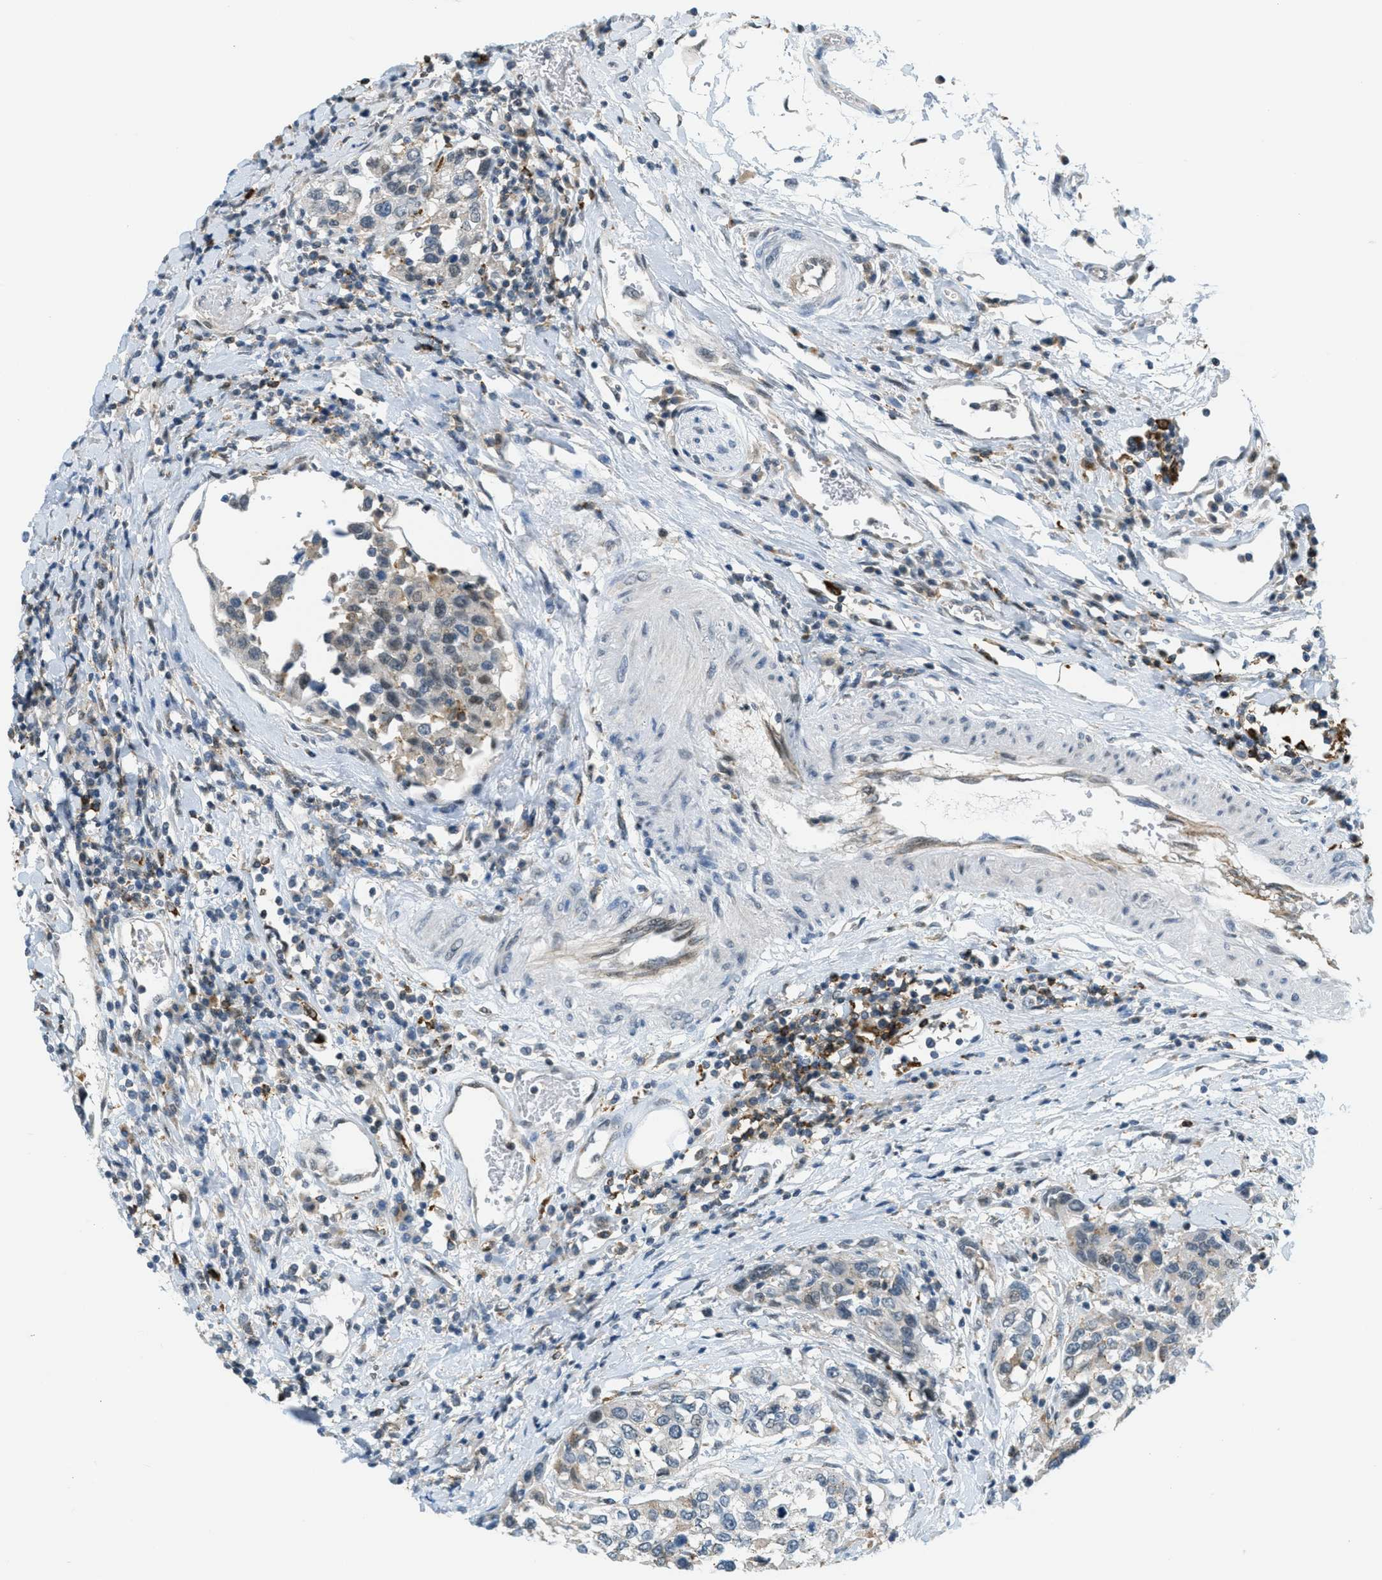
{"staining": {"intensity": "negative", "quantity": "none", "location": "none"}, "tissue": "urothelial cancer", "cell_type": "Tumor cells", "image_type": "cancer", "snomed": [{"axis": "morphology", "description": "Urothelial carcinoma, High grade"}, {"axis": "topography", "description": "Urinary bladder"}], "caption": "IHC of human urothelial carcinoma (high-grade) exhibits no staining in tumor cells.", "gene": "FYN", "patient": {"sex": "female", "age": 80}}